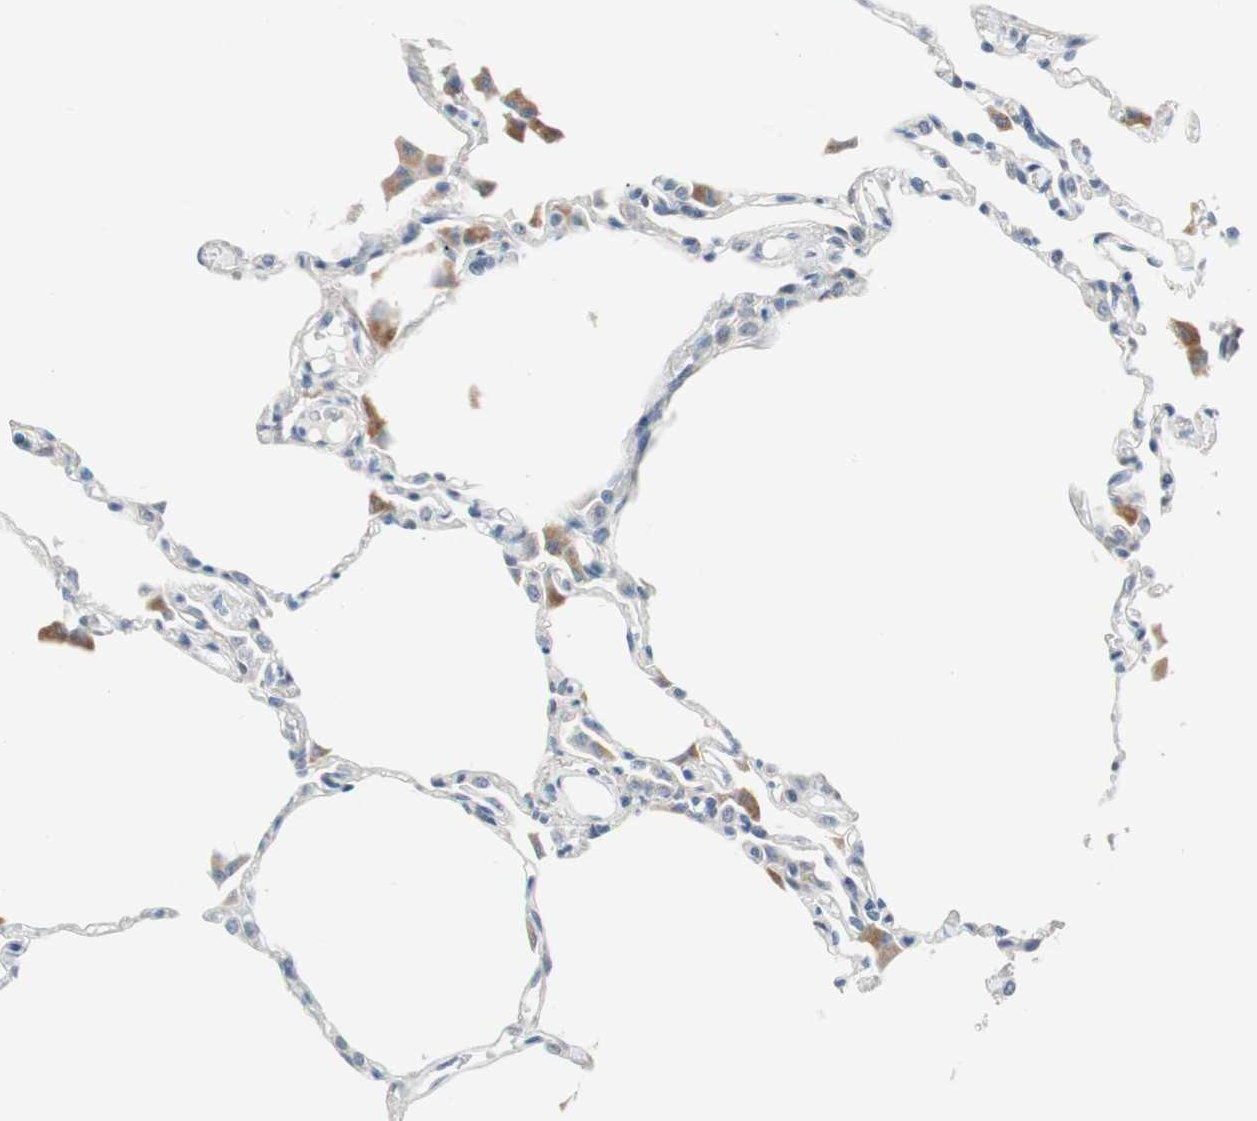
{"staining": {"intensity": "negative", "quantity": "none", "location": "none"}, "tissue": "lung", "cell_type": "Alveolar cells", "image_type": "normal", "snomed": [{"axis": "morphology", "description": "Normal tissue, NOS"}, {"axis": "topography", "description": "Lung"}], "caption": "Immunohistochemistry (IHC) photomicrograph of benign lung stained for a protein (brown), which exhibits no positivity in alveolar cells.", "gene": "GRHL1", "patient": {"sex": "female", "age": 49}}